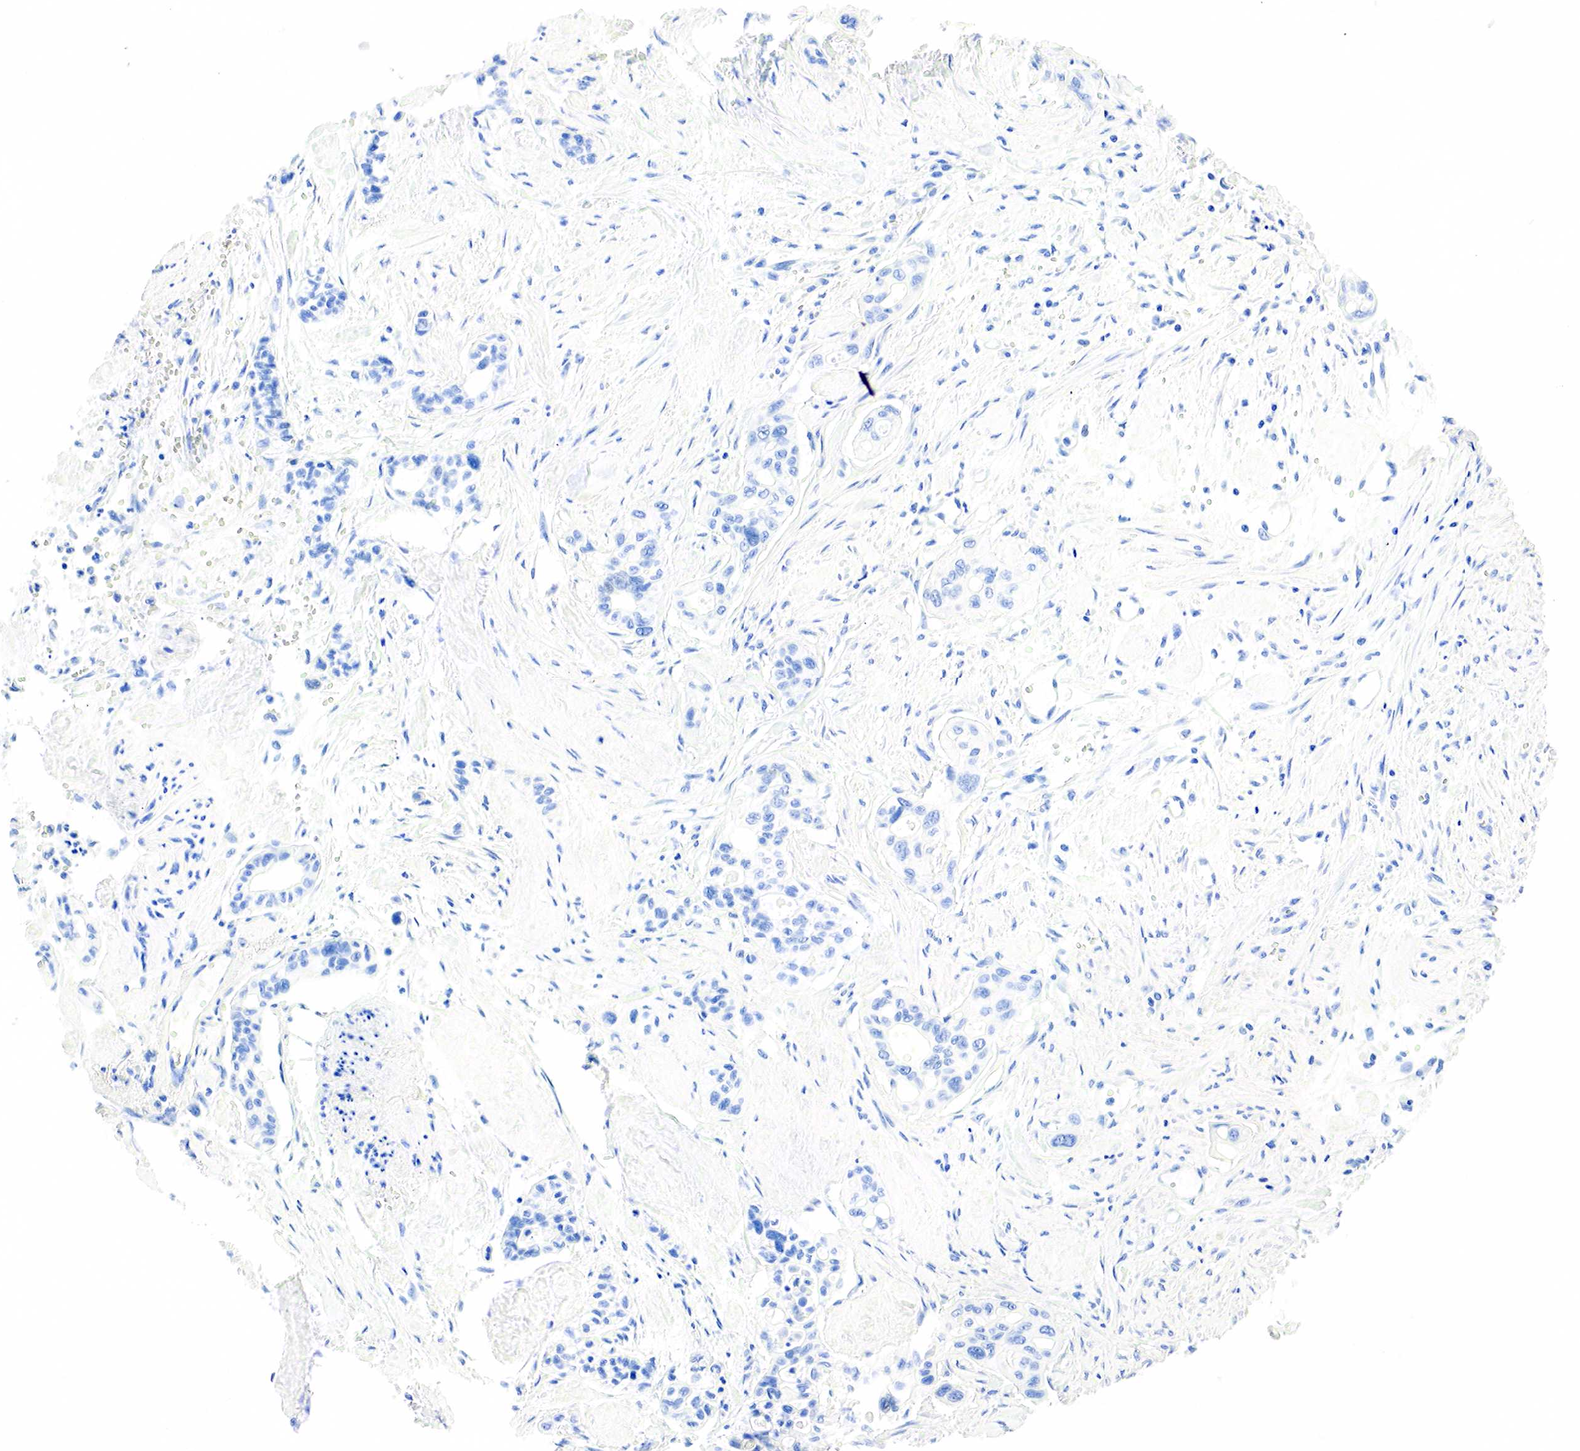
{"staining": {"intensity": "negative", "quantity": "none", "location": "none"}, "tissue": "pancreatic cancer", "cell_type": "Tumor cells", "image_type": "cancer", "snomed": [{"axis": "morphology", "description": "Adenocarcinoma, NOS"}, {"axis": "topography", "description": "Pancreas"}], "caption": "IHC of pancreatic cancer (adenocarcinoma) demonstrates no positivity in tumor cells.", "gene": "PTH", "patient": {"sex": "male", "age": 77}}